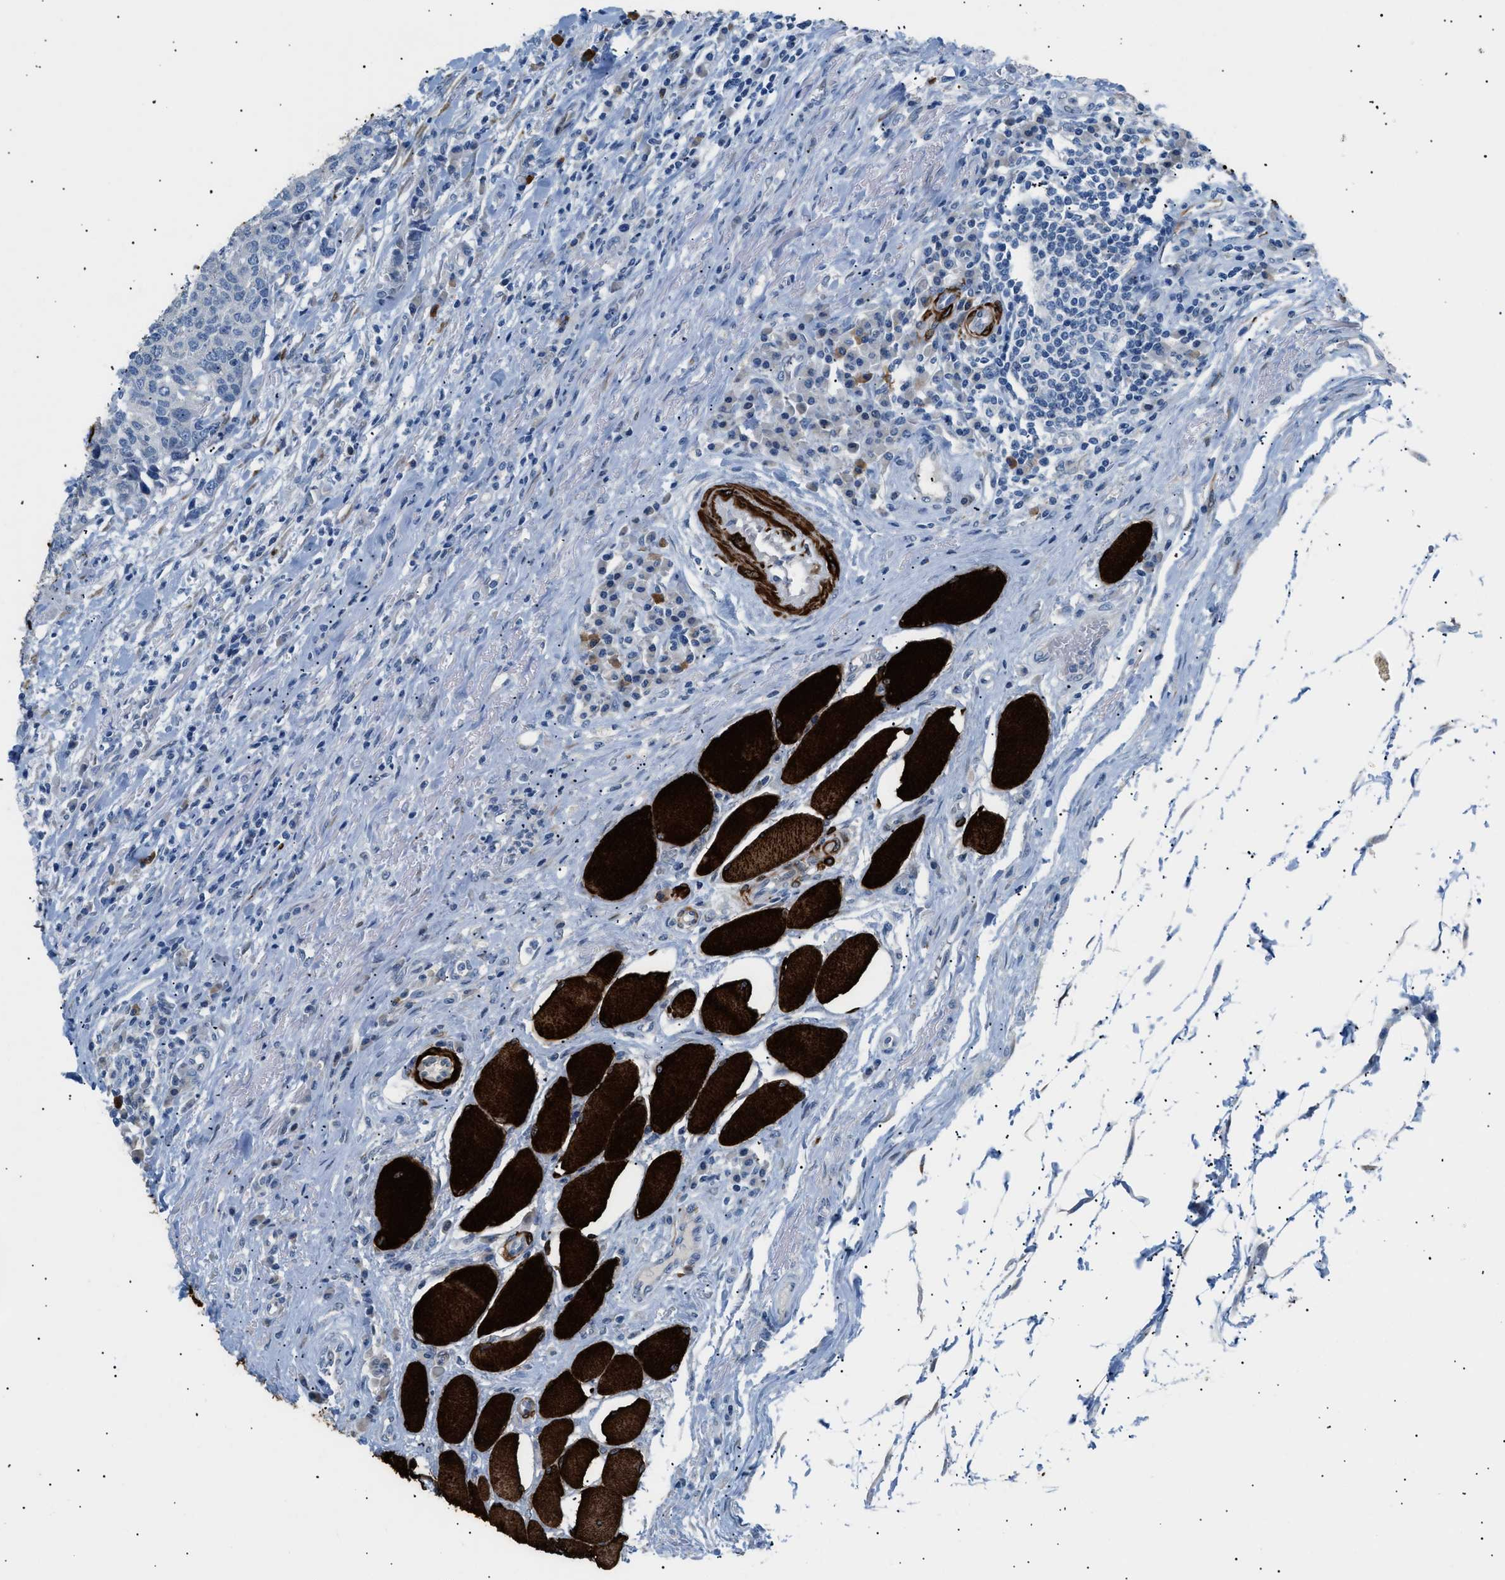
{"staining": {"intensity": "negative", "quantity": "none", "location": "none"}, "tissue": "head and neck cancer", "cell_type": "Tumor cells", "image_type": "cancer", "snomed": [{"axis": "morphology", "description": "Squamous cell carcinoma, NOS"}, {"axis": "topography", "description": "Head-Neck"}], "caption": "This is an immunohistochemistry photomicrograph of human head and neck squamous cell carcinoma. There is no positivity in tumor cells.", "gene": "ICA1", "patient": {"sex": "male", "age": 66}}